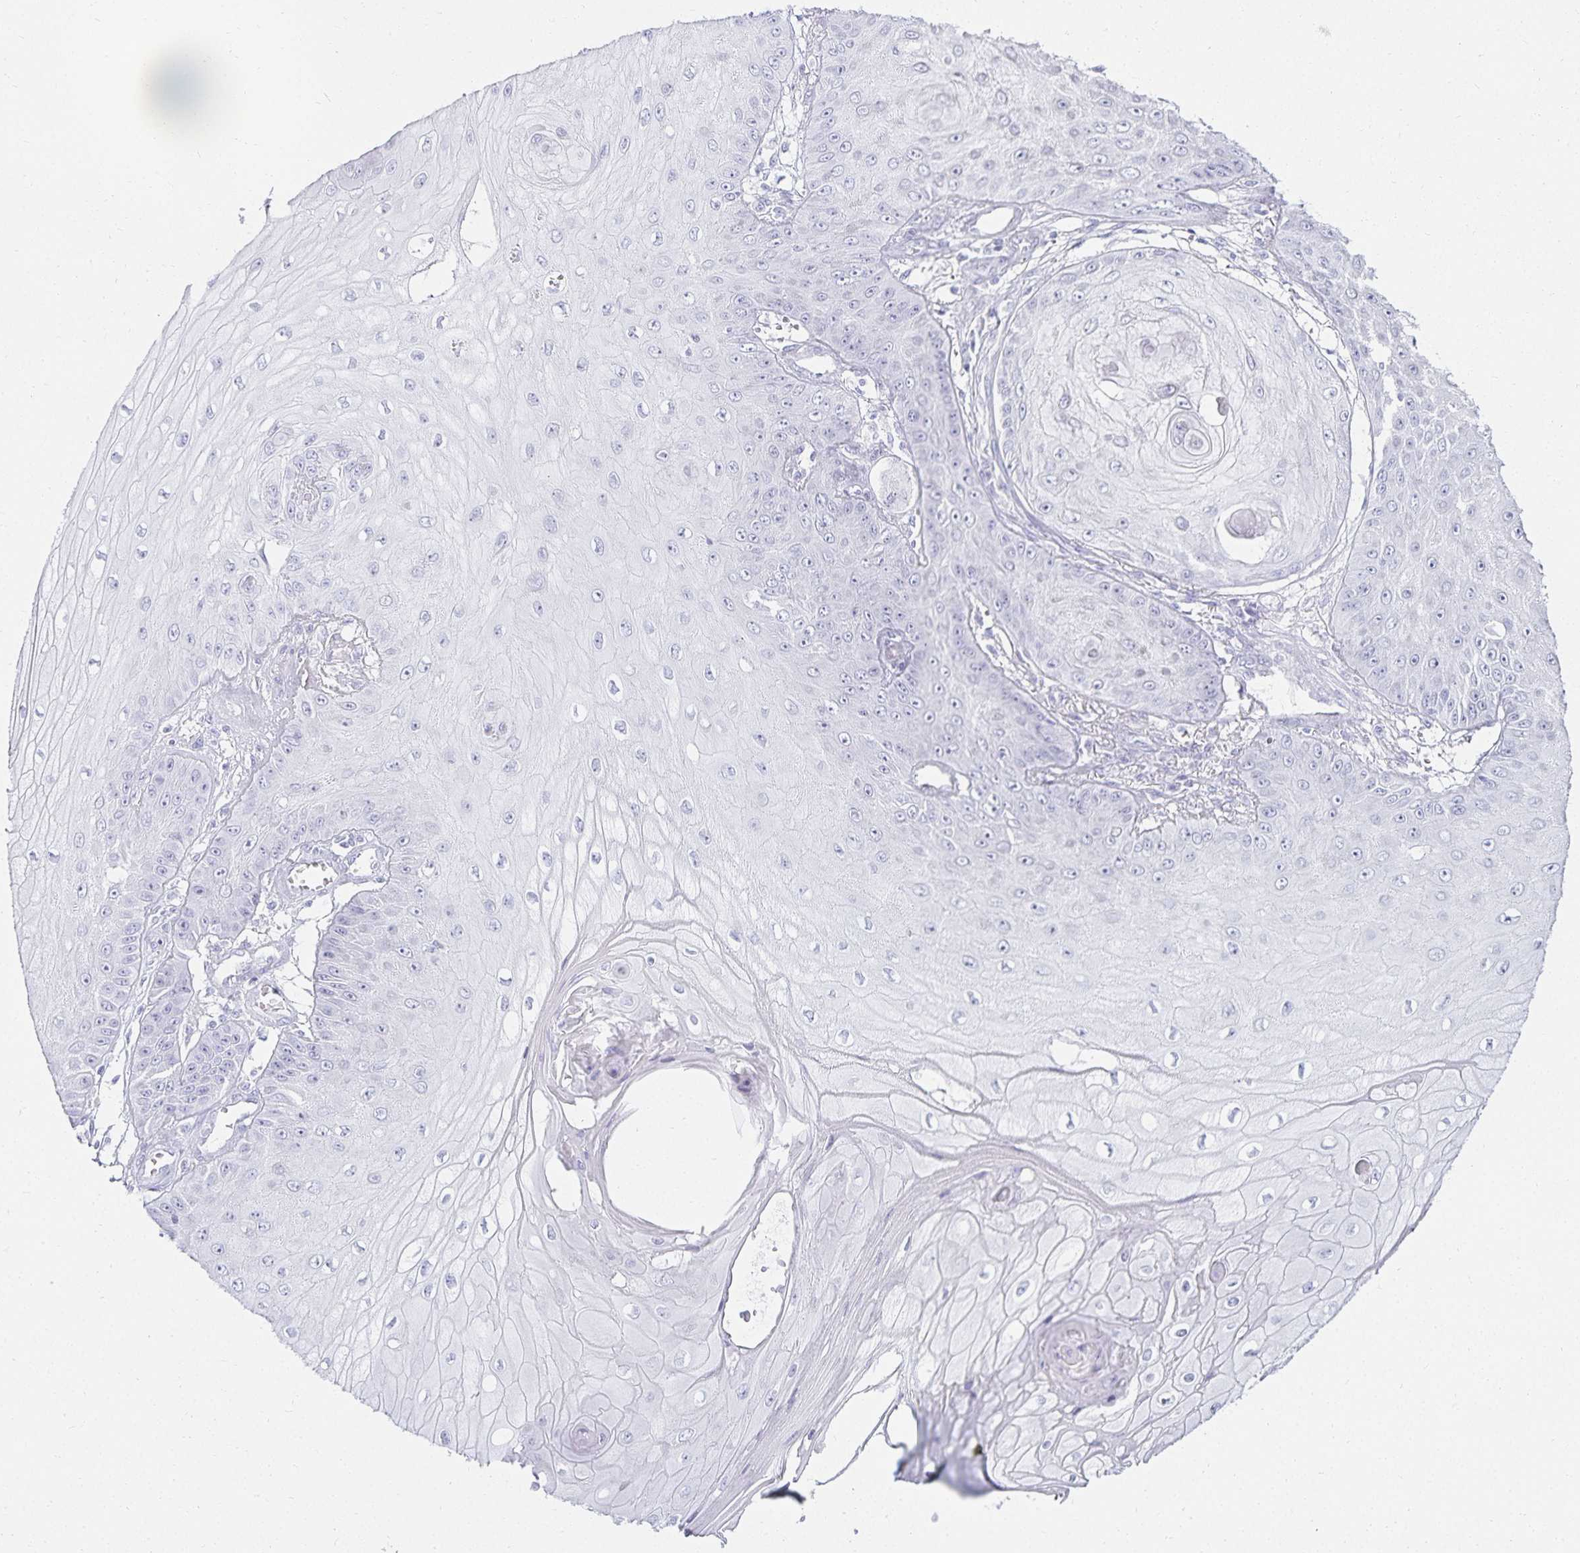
{"staining": {"intensity": "negative", "quantity": "none", "location": "none"}, "tissue": "skin cancer", "cell_type": "Tumor cells", "image_type": "cancer", "snomed": [{"axis": "morphology", "description": "Squamous cell carcinoma, NOS"}, {"axis": "topography", "description": "Skin"}], "caption": "Skin cancer was stained to show a protein in brown. There is no significant expression in tumor cells.", "gene": "GP2", "patient": {"sex": "male", "age": 70}}